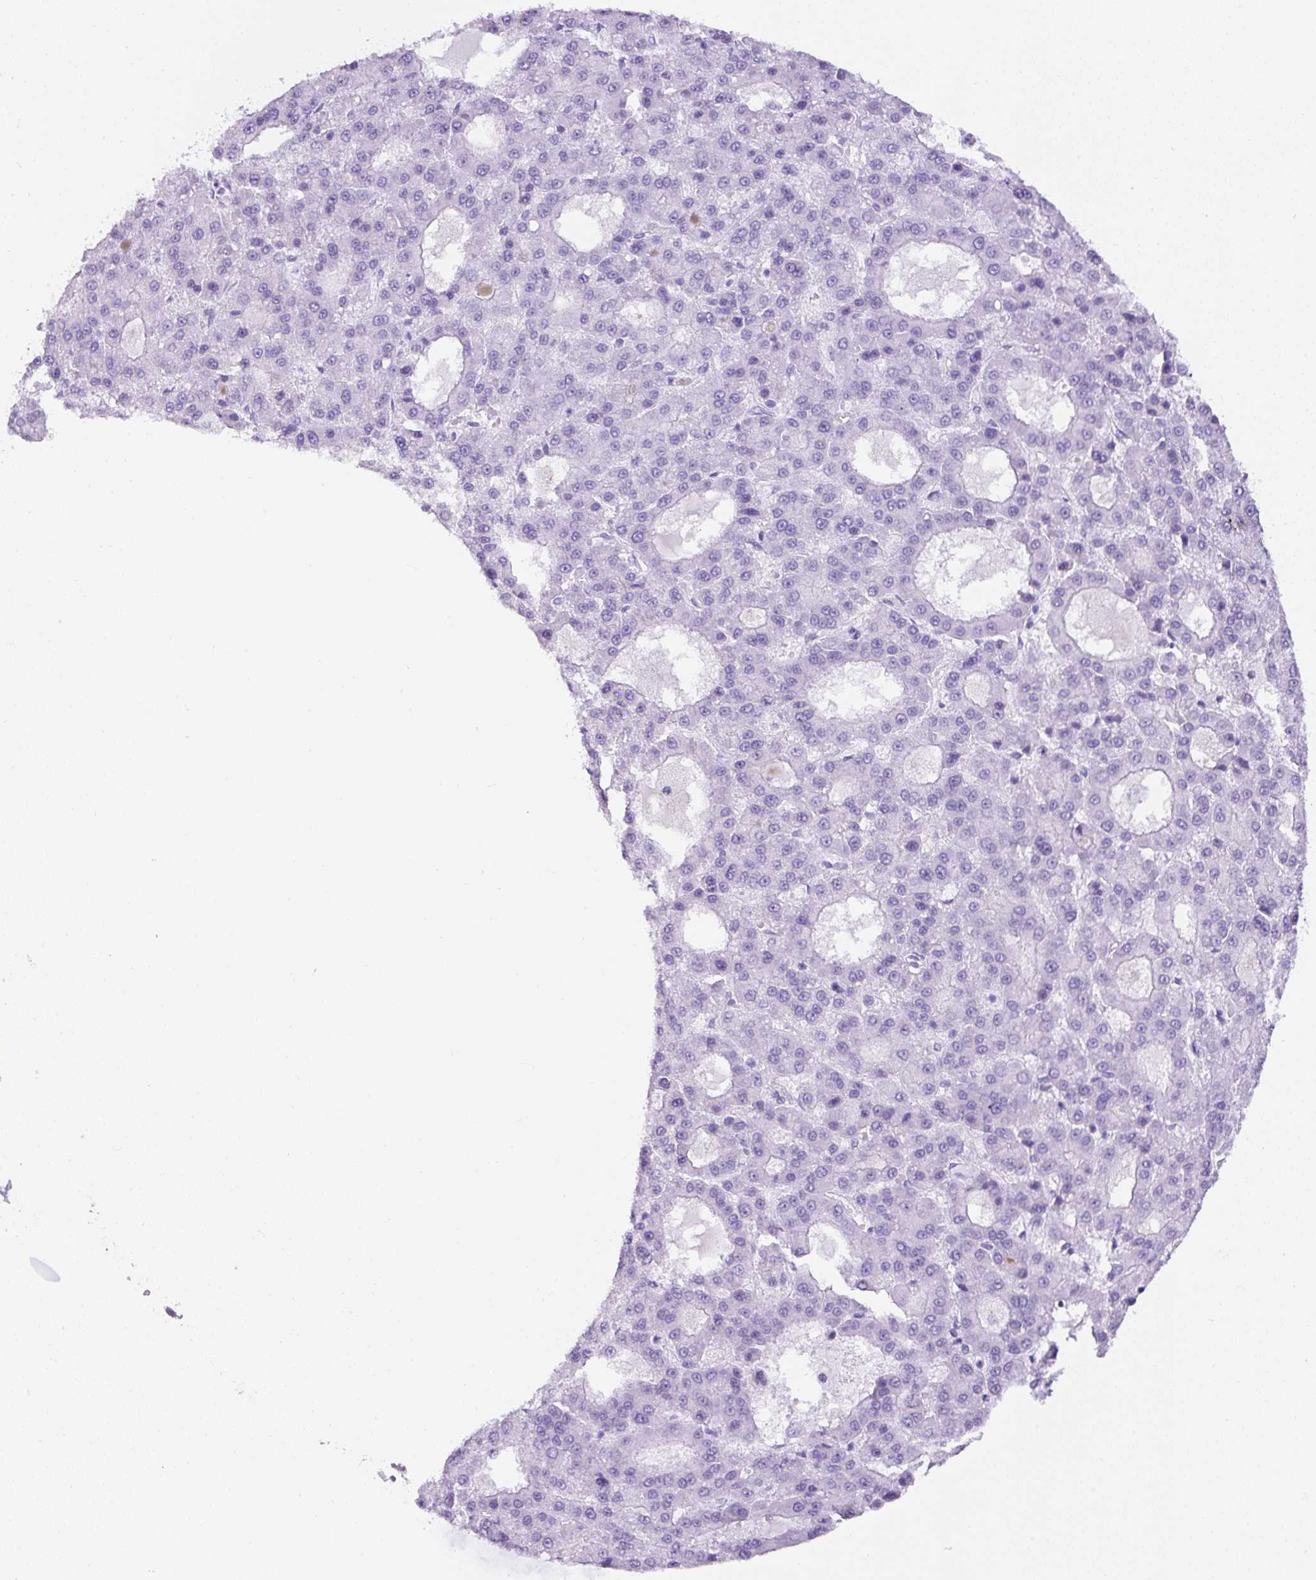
{"staining": {"intensity": "negative", "quantity": "none", "location": "none"}, "tissue": "liver cancer", "cell_type": "Tumor cells", "image_type": "cancer", "snomed": [{"axis": "morphology", "description": "Carcinoma, Hepatocellular, NOS"}, {"axis": "topography", "description": "Liver"}], "caption": "Tumor cells show no significant staining in liver hepatocellular carcinoma.", "gene": "TMEM200B", "patient": {"sex": "male", "age": 70}}